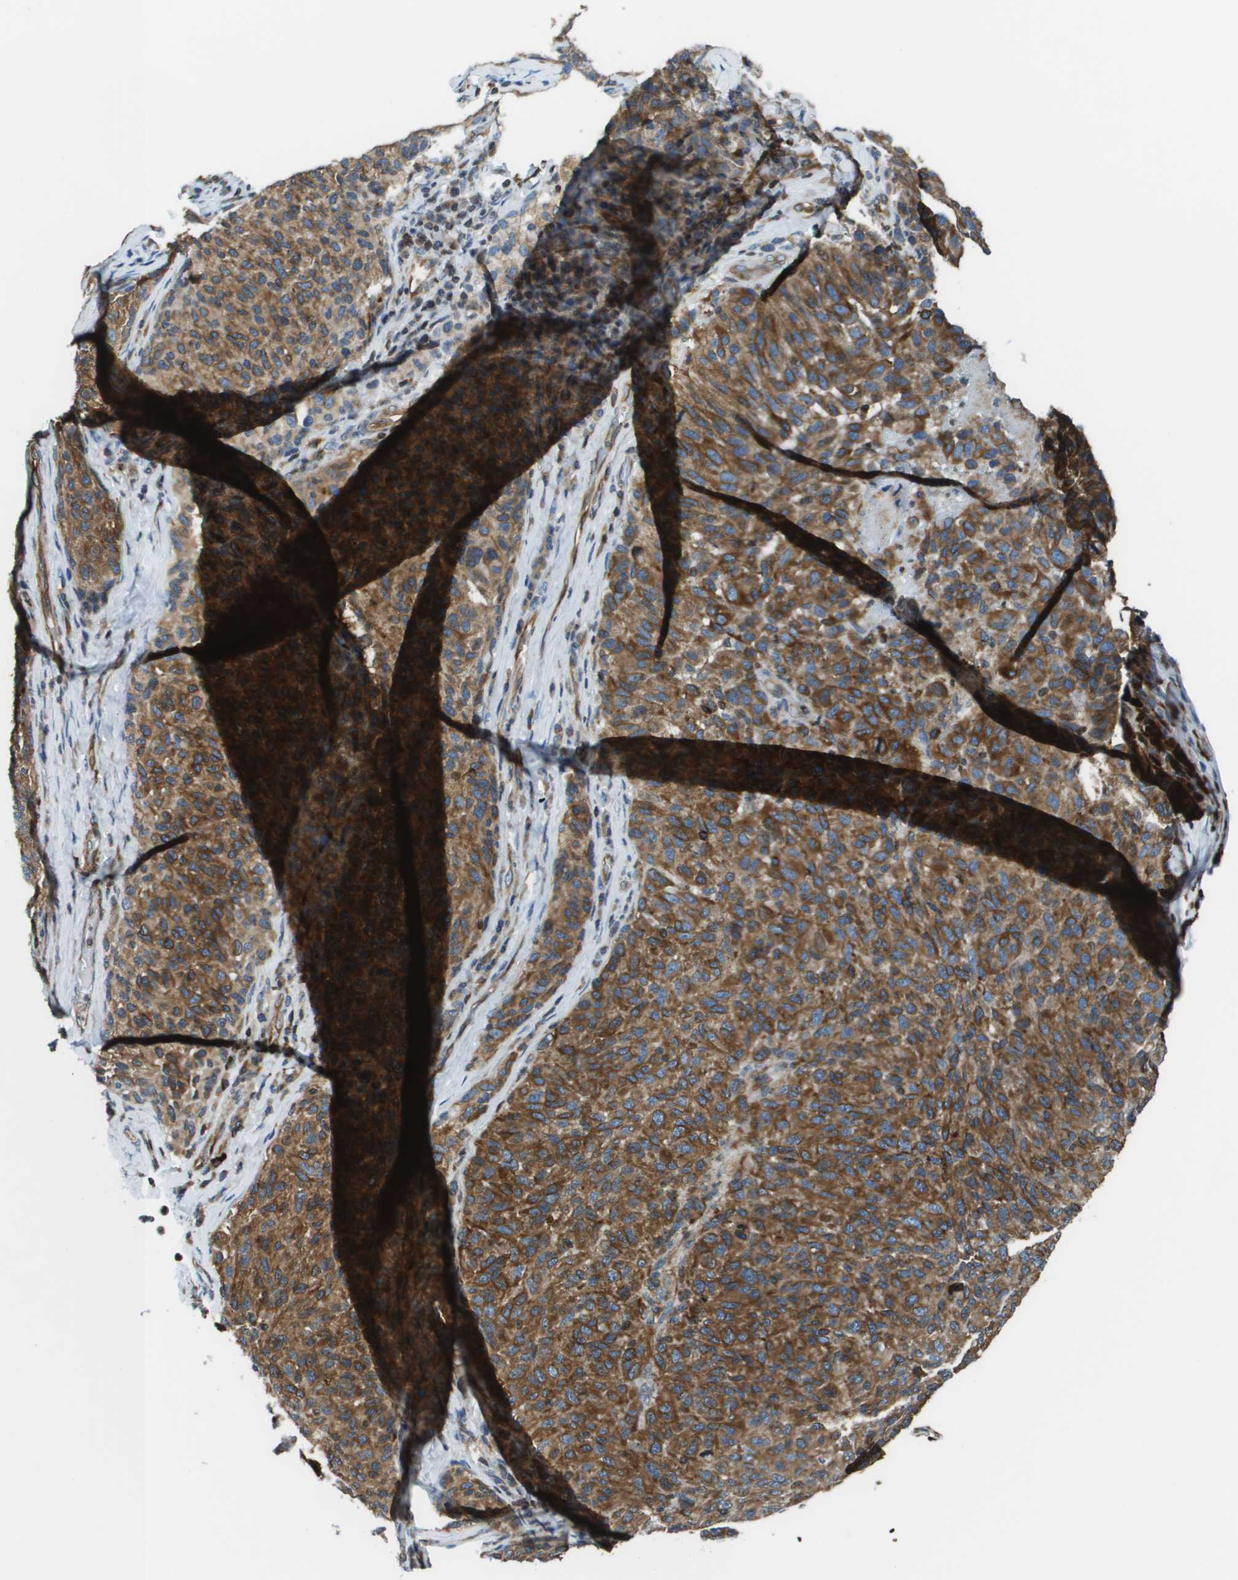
{"staining": {"intensity": "strong", "quantity": ">75%", "location": "cytoplasmic/membranous"}, "tissue": "melanoma", "cell_type": "Tumor cells", "image_type": "cancer", "snomed": [{"axis": "morphology", "description": "Malignant melanoma, NOS"}, {"axis": "topography", "description": "Skin"}], "caption": "Immunohistochemistry (IHC) image of neoplastic tissue: melanoma stained using immunohistochemistry (IHC) exhibits high levels of strong protein expression localized specifically in the cytoplasmic/membranous of tumor cells, appearing as a cytoplasmic/membranous brown color.", "gene": "ESYT1", "patient": {"sex": "female", "age": 73}}